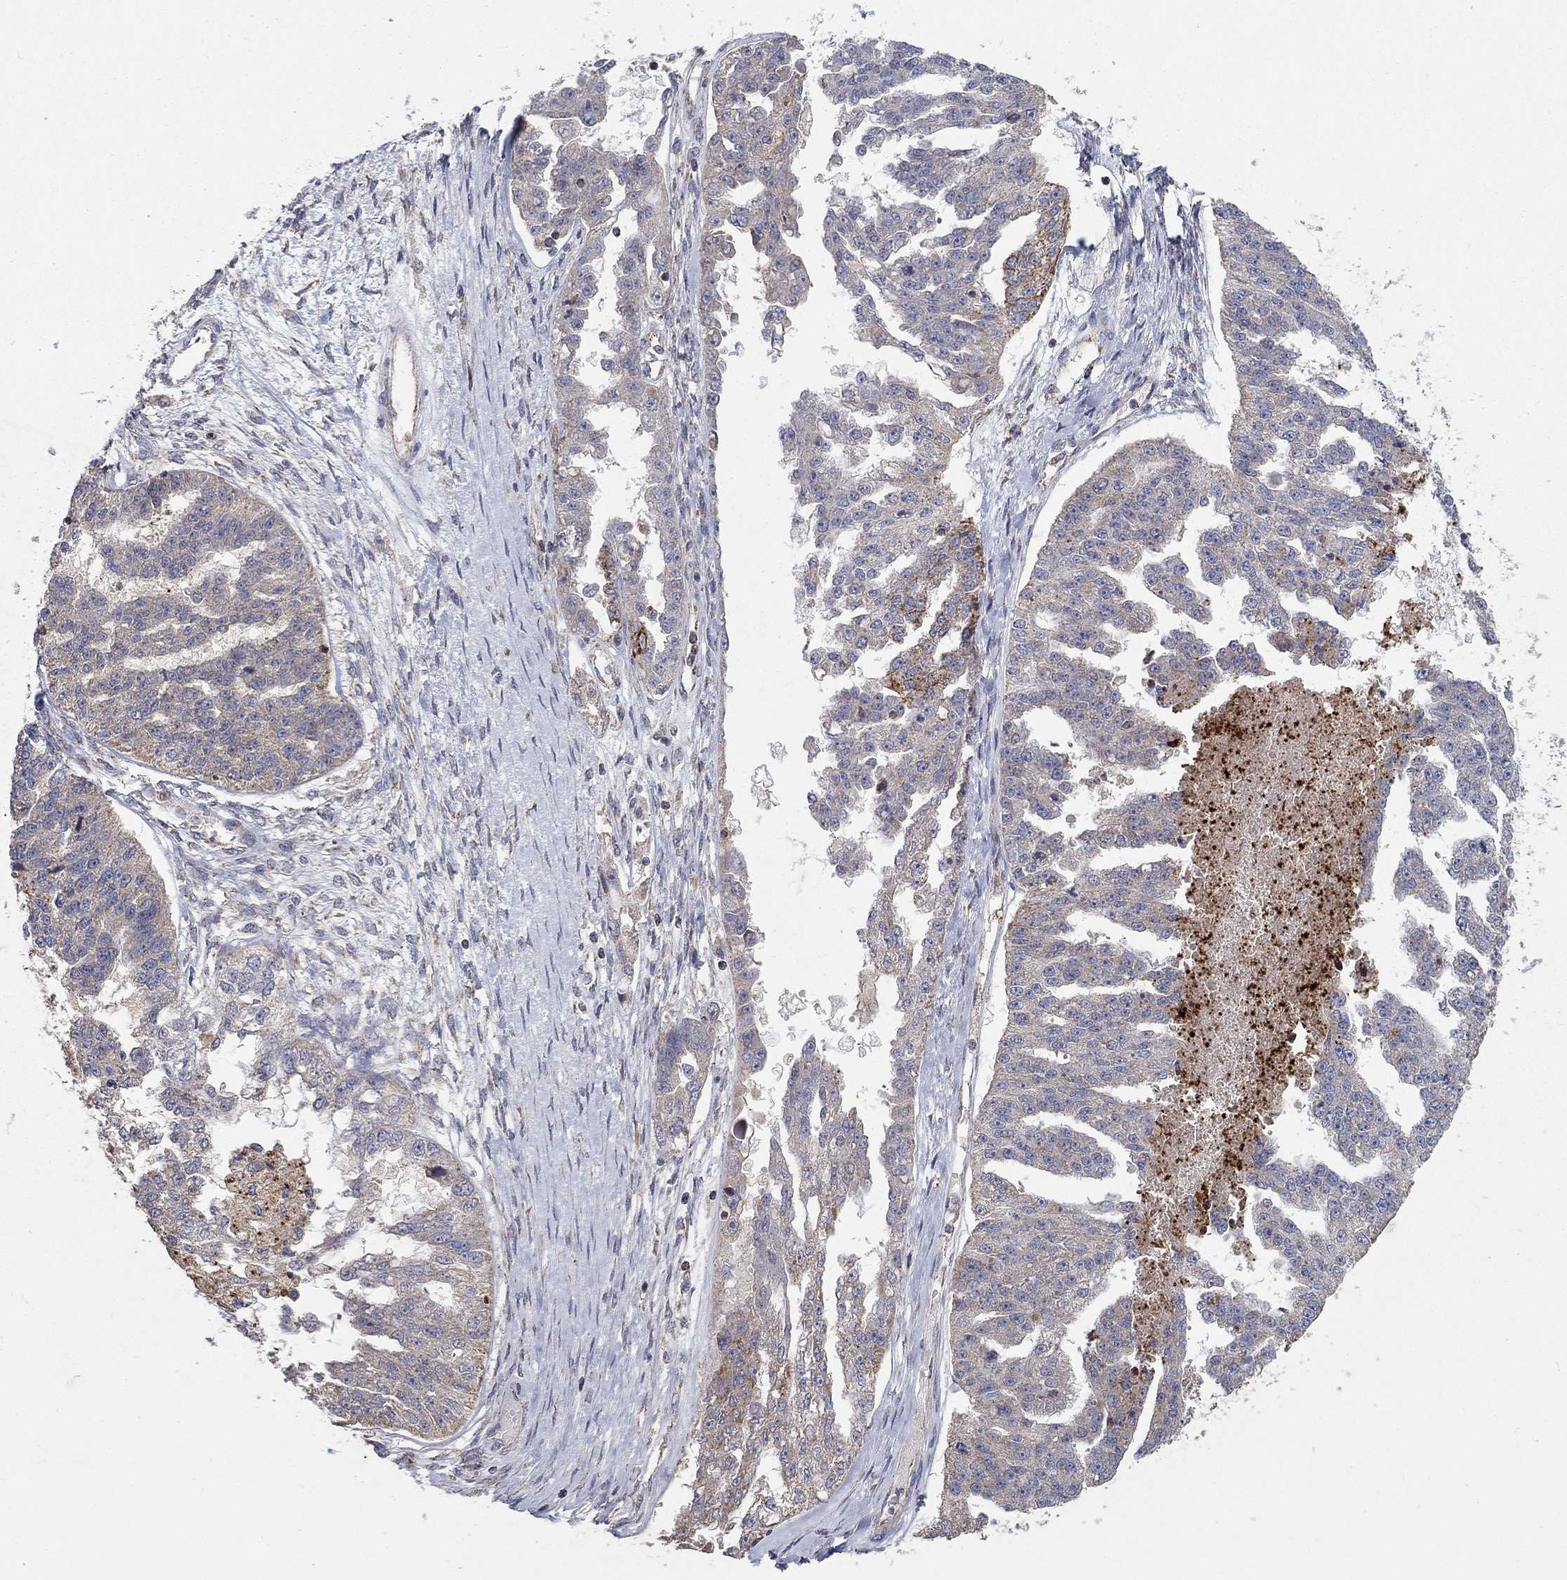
{"staining": {"intensity": "weak", "quantity": "<25%", "location": "cytoplasmic/membranous"}, "tissue": "ovarian cancer", "cell_type": "Tumor cells", "image_type": "cancer", "snomed": [{"axis": "morphology", "description": "Cystadenocarcinoma, serous, NOS"}, {"axis": "topography", "description": "Ovary"}], "caption": "Immunohistochemical staining of ovarian serous cystadenocarcinoma demonstrates no significant expression in tumor cells.", "gene": "GPSM1", "patient": {"sex": "female", "age": 58}}